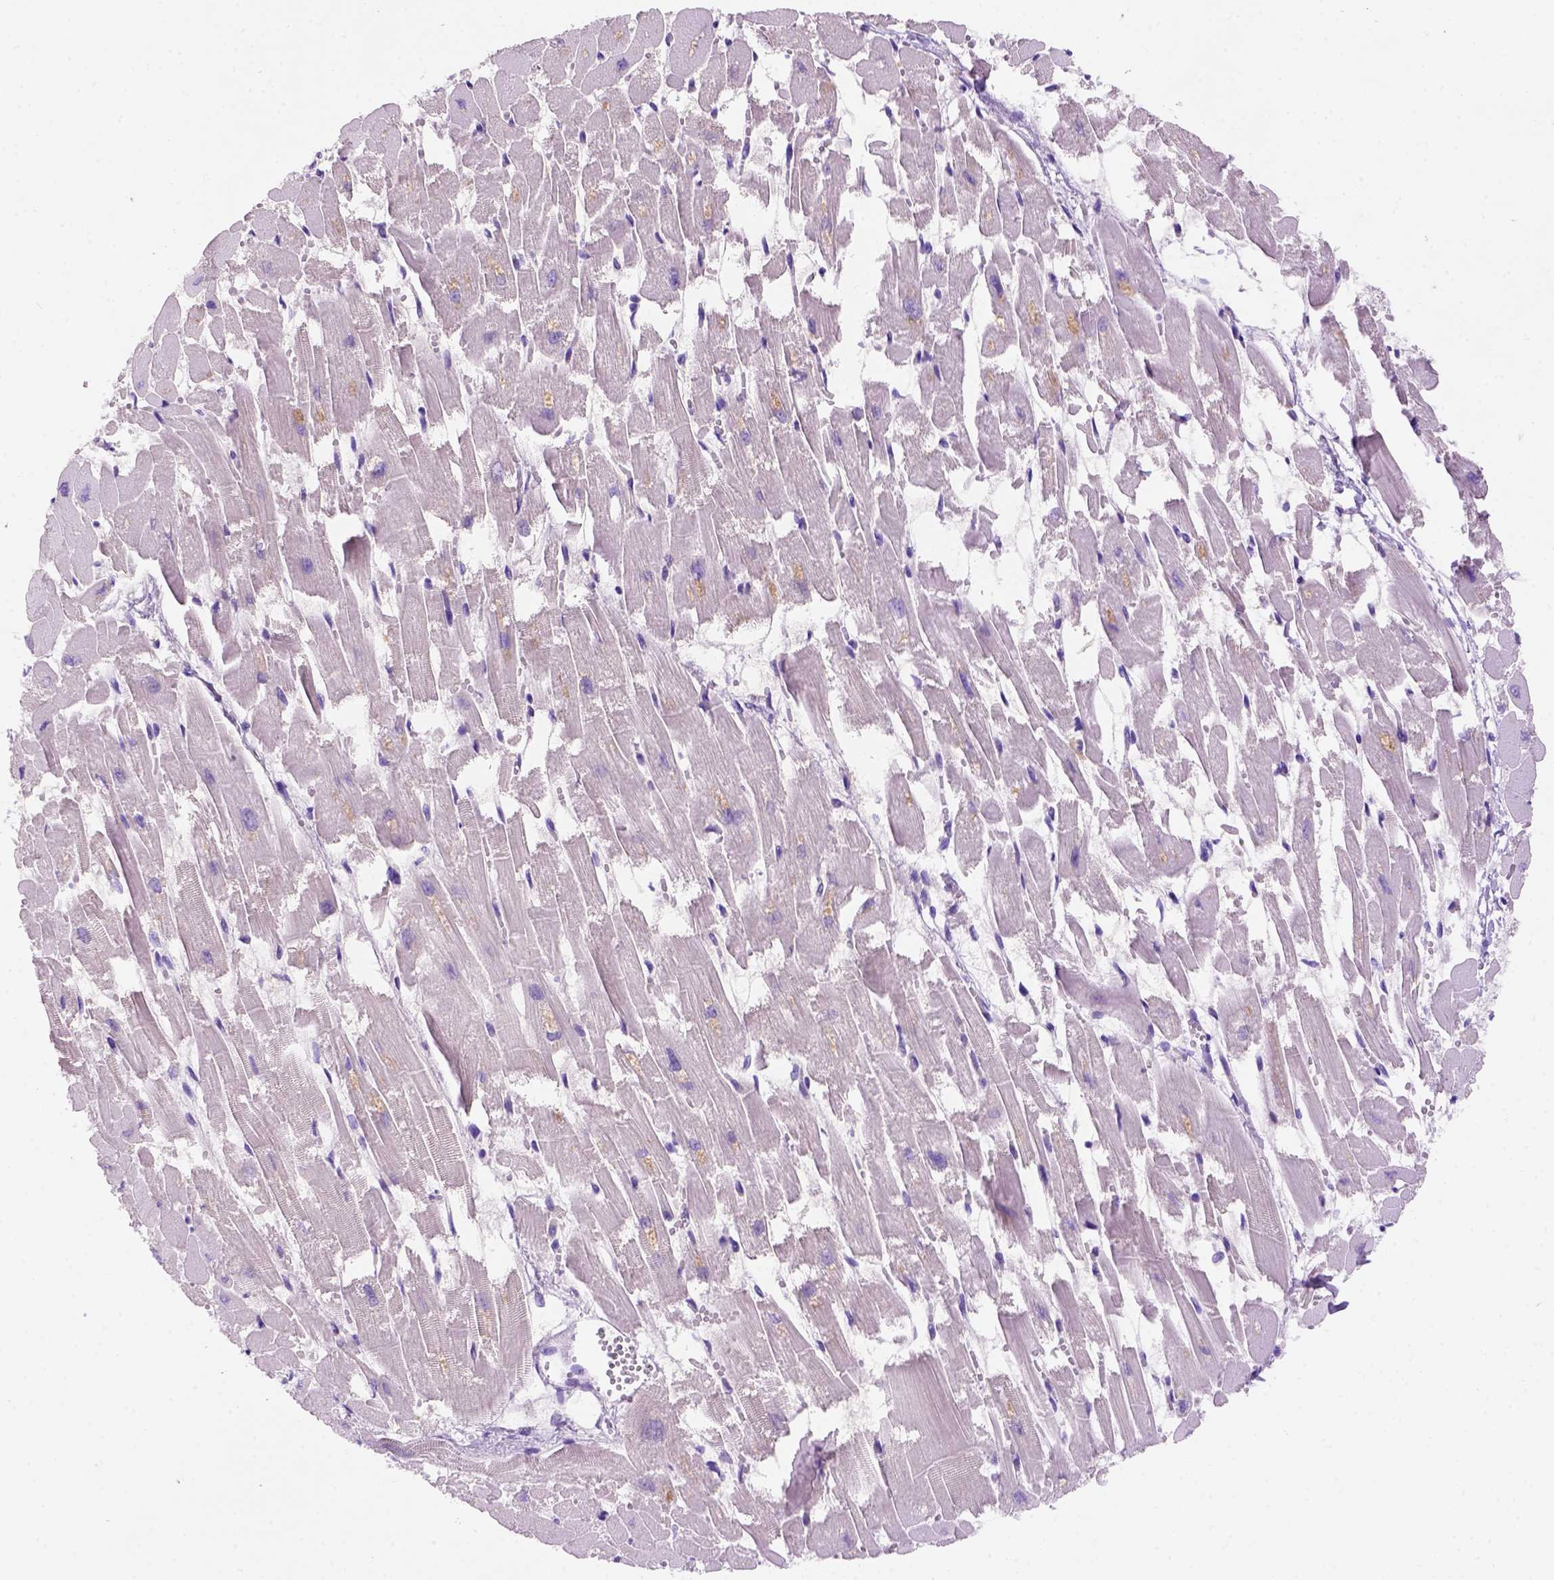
{"staining": {"intensity": "negative", "quantity": "none", "location": "none"}, "tissue": "heart muscle", "cell_type": "Cardiomyocytes", "image_type": "normal", "snomed": [{"axis": "morphology", "description": "Normal tissue, NOS"}, {"axis": "topography", "description": "Heart"}], "caption": "A histopathology image of heart muscle stained for a protein demonstrates no brown staining in cardiomyocytes.", "gene": "FAM81B", "patient": {"sex": "female", "age": 52}}